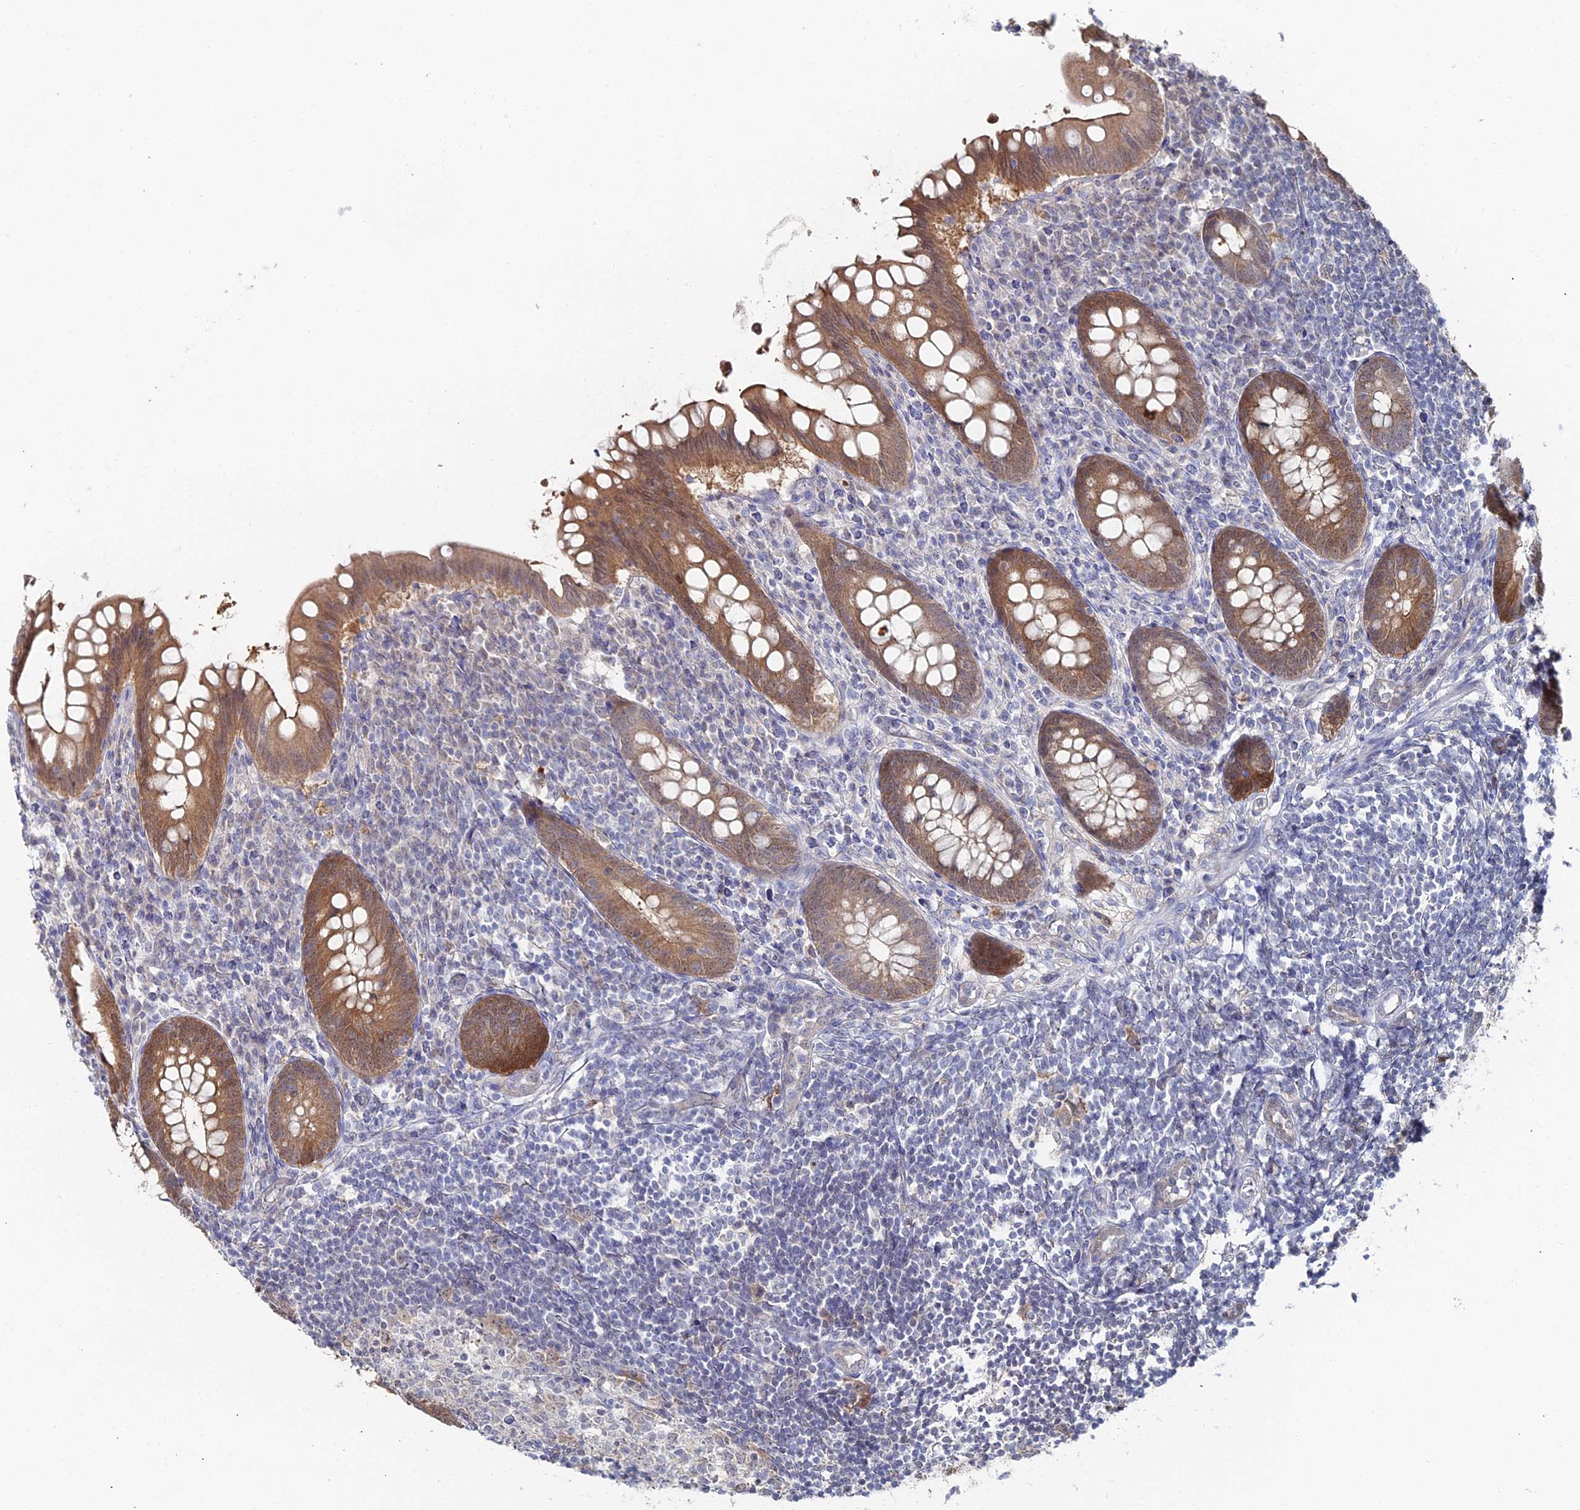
{"staining": {"intensity": "moderate", "quantity": ">75%", "location": "cytoplasmic/membranous,nuclear"}, "tissue": "appendix", "cell_type": "Glandular cells", "image_type": "normal", "snomed": [{"axis": "morphology", "description": "Normal tissue, NOS"}, {"axis": "topography", "description": "Appendix"}], "caption": "Immunohistochemical staining of benign appendix demonstrates medium levels of moderate cytoplasmic/membranous,nuclear staining in about >75% of glandular cells.", "gene": "THAP4", "patient": {"sex": "female", "age": 33}}